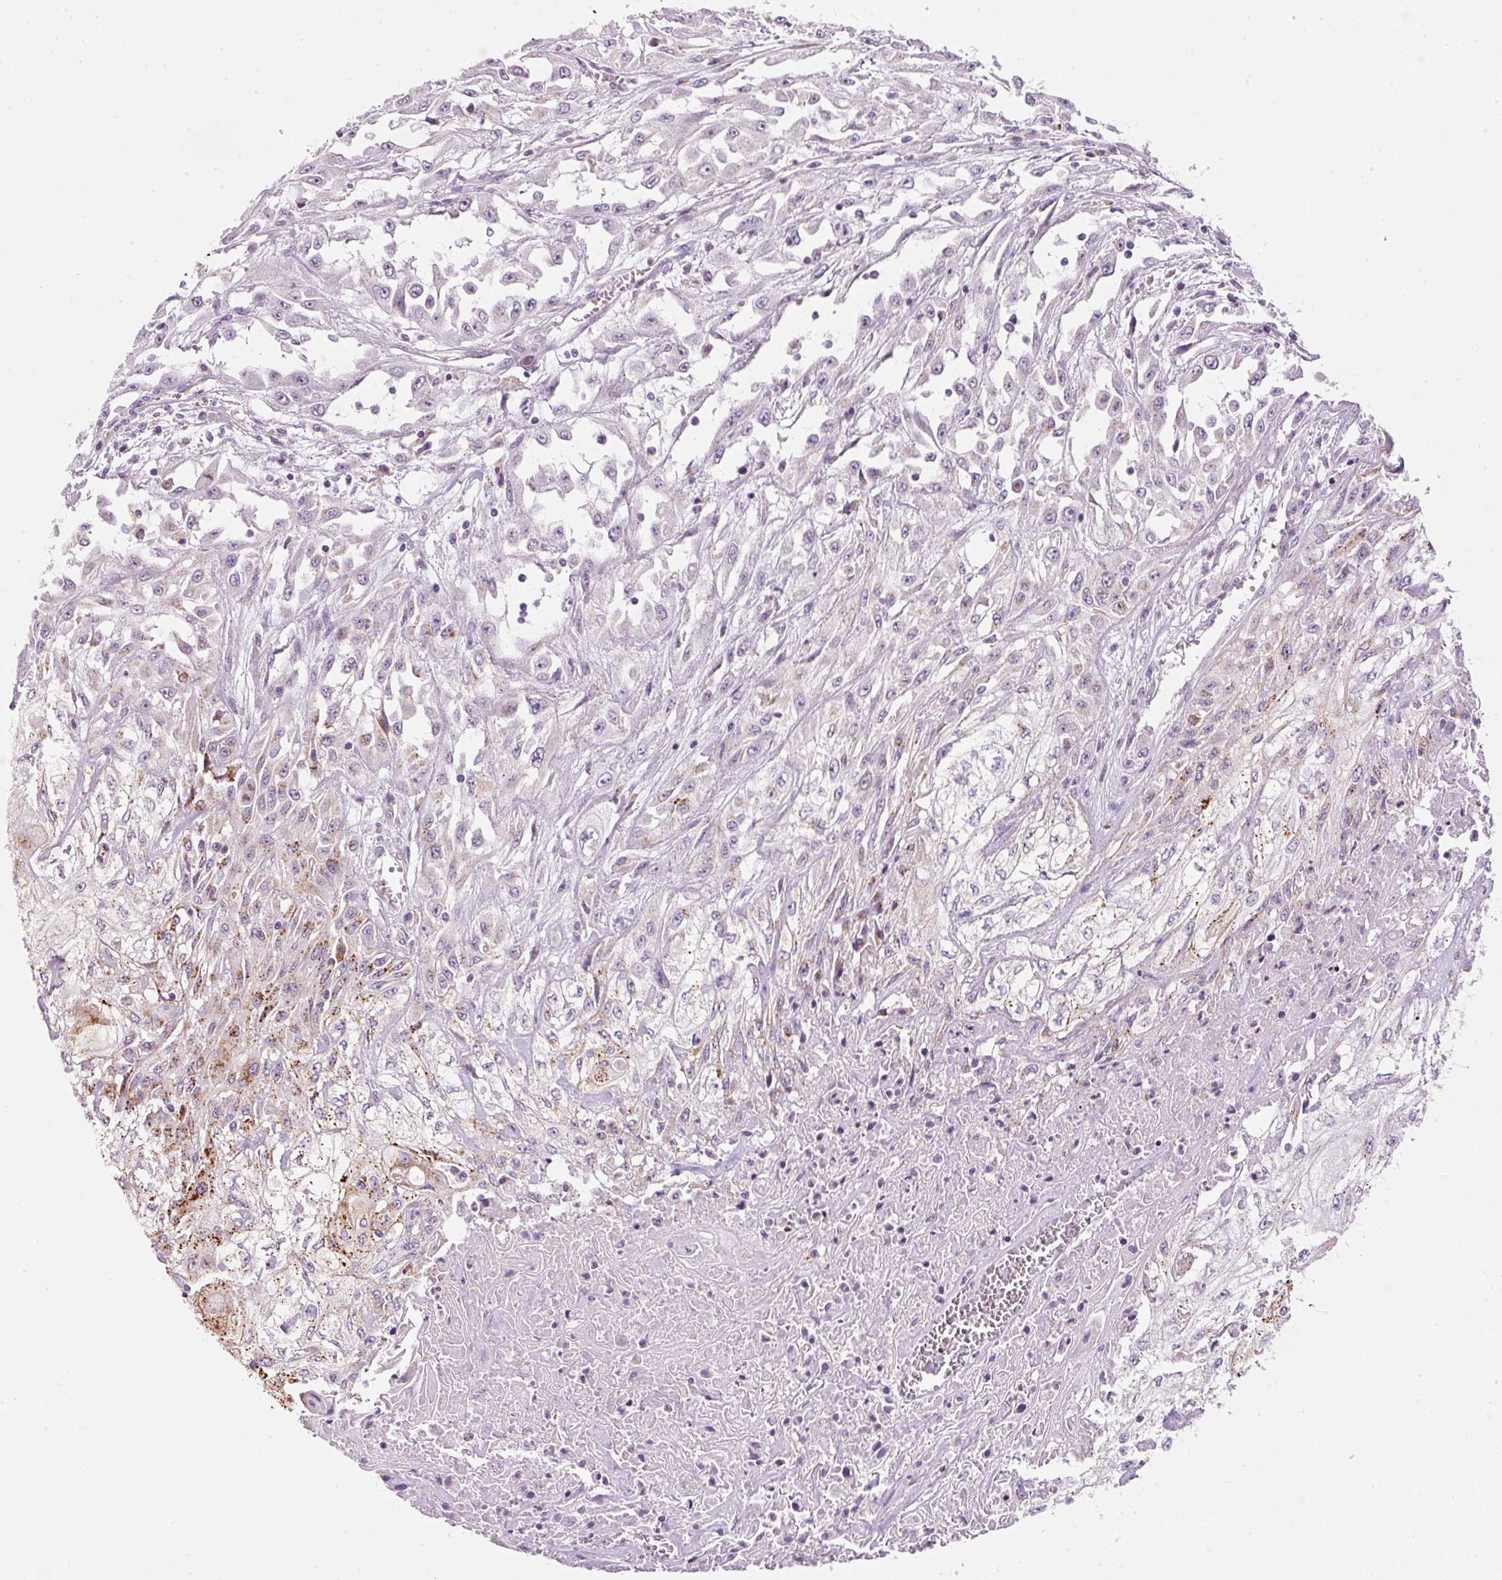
{"staining": {"intensity": "negative", "quantity": "none", "location": "none"}, "tissue": "skin cancer", "cell_type": "Tumor cells", "image_type": "cancer", "snomed": [{"axis": "morphology", "description": "Squamous cell carcinoma, NOS"}, {"axis": "morphology", "description": "Squamous cell carcinoma, metastatic, NOS"}, {"axis": "topography", "description": "Skin"}, {"axis": "topography", "description": "Lymph node"}], "caption": "IHC of skin cancer (squamous cell carcinoma) reveals no staining in tumor cells.", "gene": "ZNF639", "patient": {"sex": "male", "age": 75}}